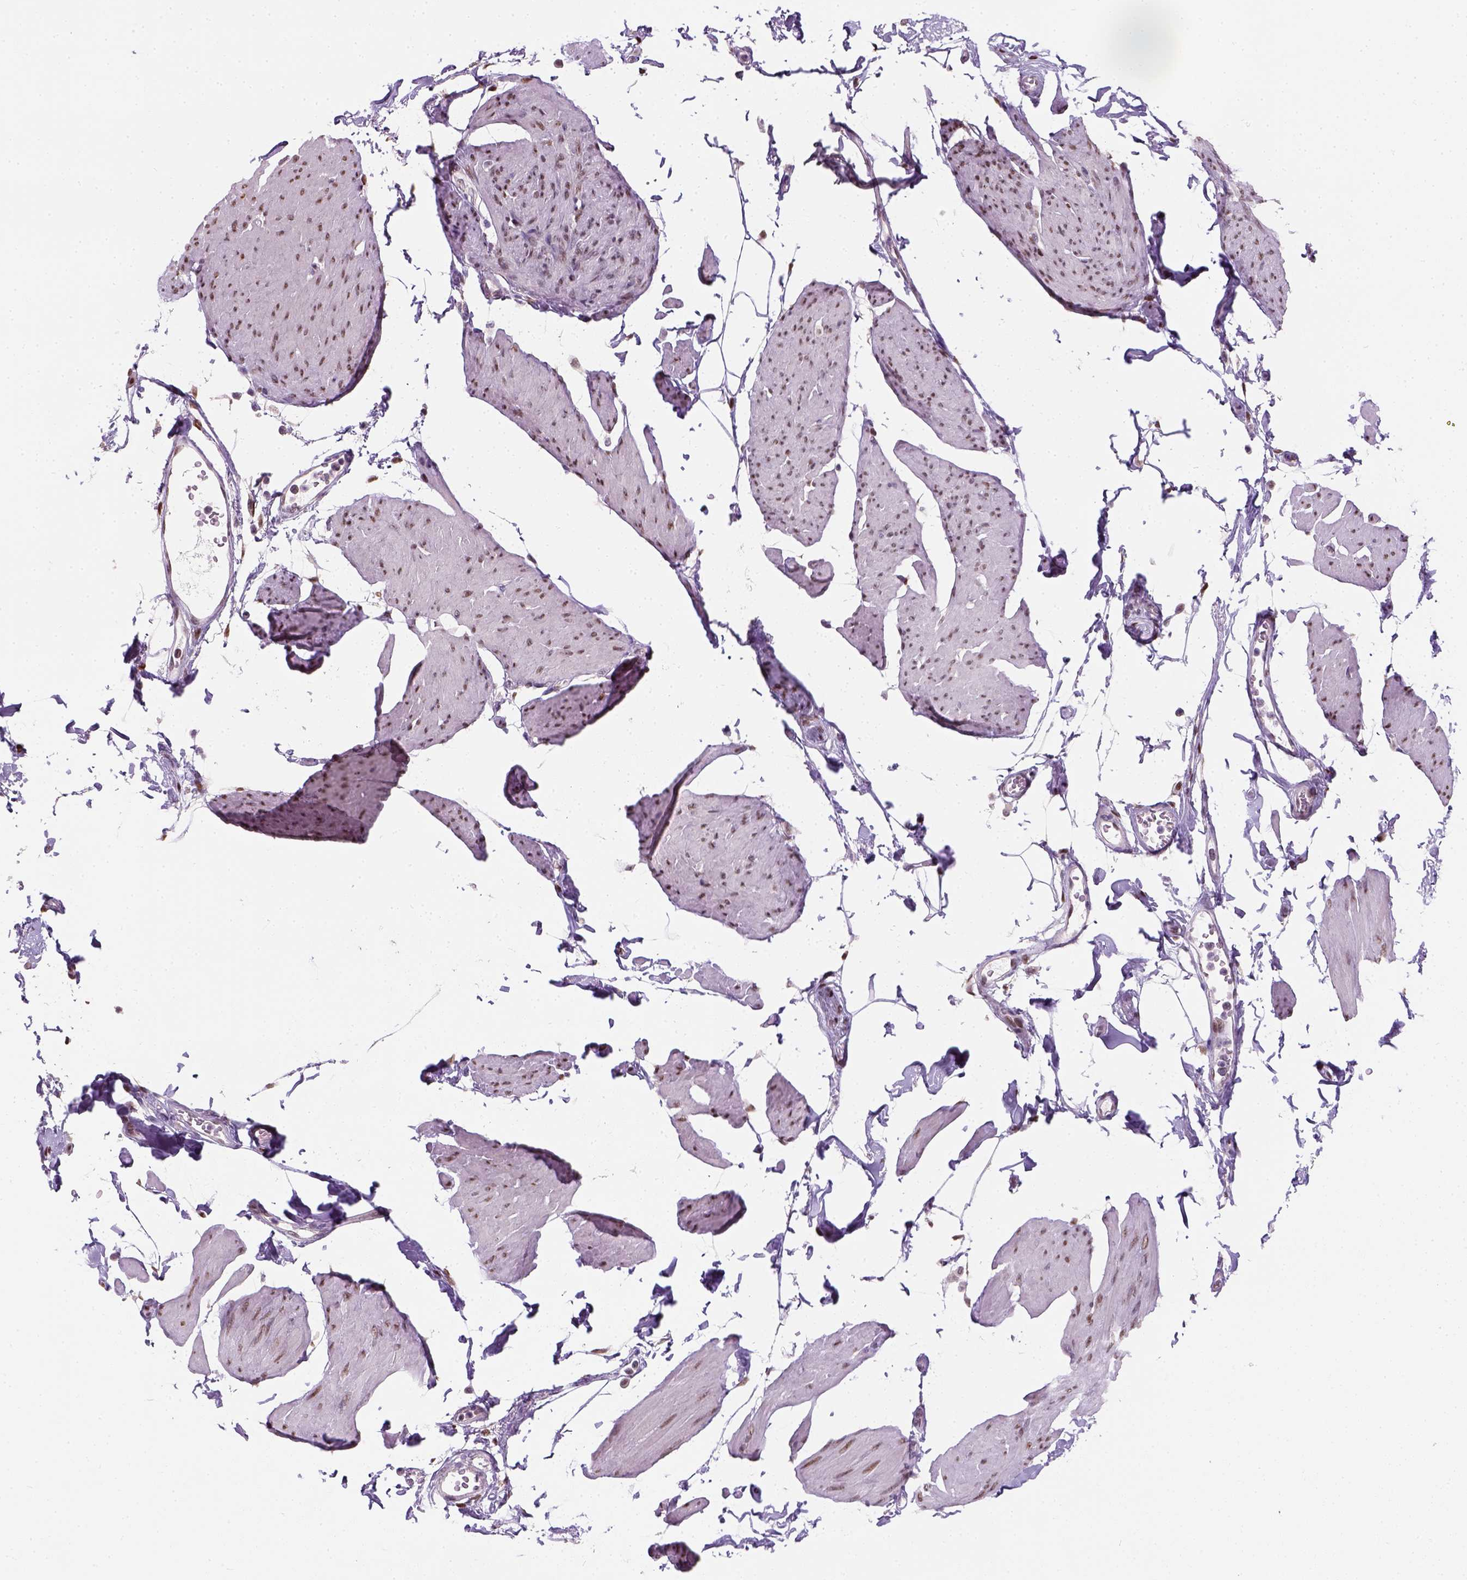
{"staining": {"intensity": "moderate", "quantity": ">75%", "location": "nuclear"}, "tissue": "smooth muscle", "cell_type": "Smooth muscle cells", "image_type": "normal", "snomed": [{"axis": "morphology", "description": "Normal tissue, NOS"}, {"axis": "topography", "description": "Adipose tissue"}, {"axis": "topography", "description": "Smooth muscle"}, {"axis": "topography", "description": "Peripheral nerve tissue"}], "caption": "Immunohistochemistry (IHC) of normal smooth muscle displays medium levels of moderate nuclear positivity in approximately >75% of smooth muscle cells.", "gene": "C1orf112", "patient": {"sex": "male", "age": 83}}